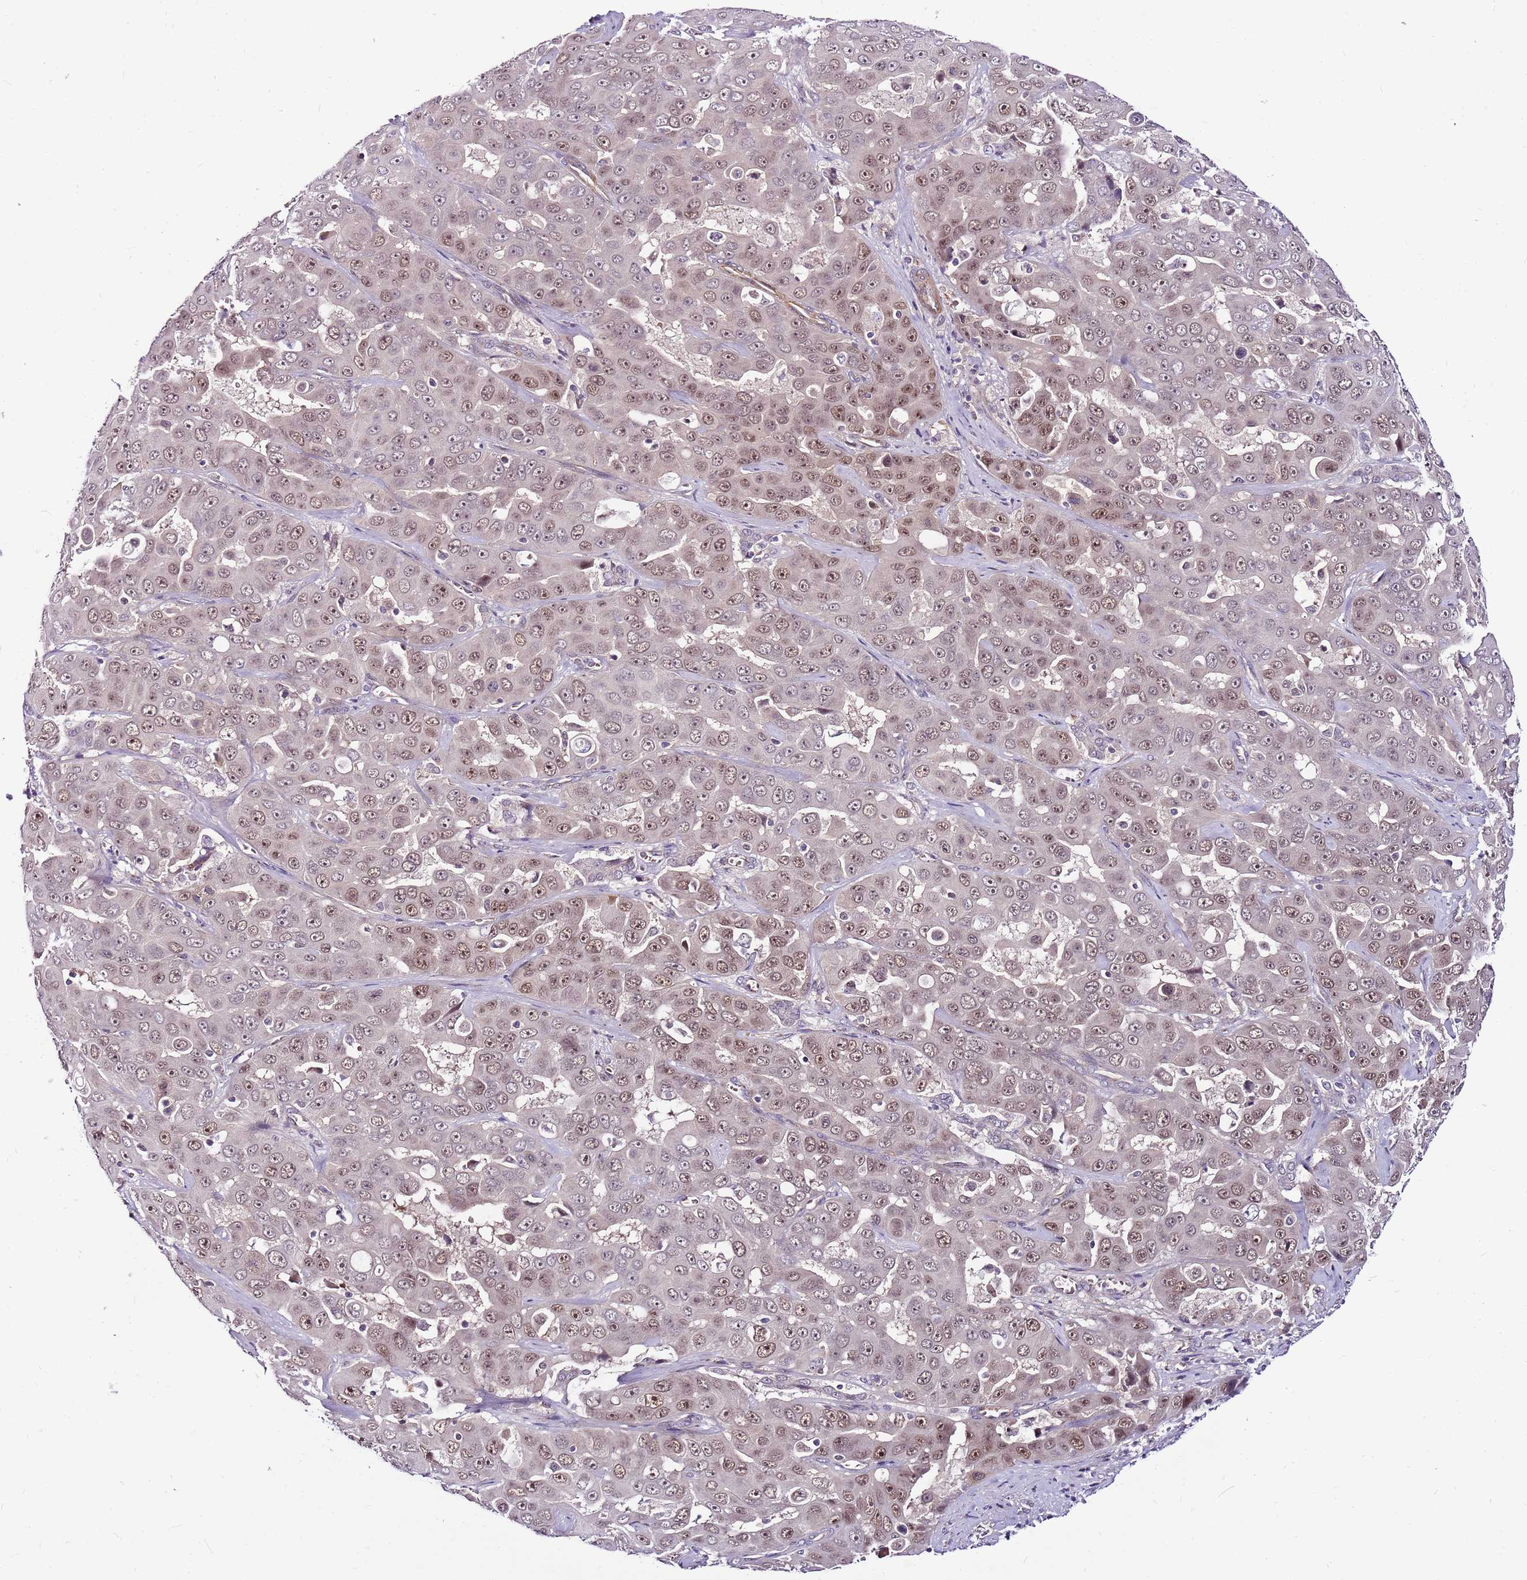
{"staining": {"intensity": "weak", "quantity": ">75%", "location": "nuclear"}, "tissue": "liver cancer", "cell_type": "Tumor cells", "image_type": "cancer", "snomed": [{"axis": "morphology", "description": "Cholangiocarcinoma"}, {"axis": "topography", "description": "Liver"}], "caption": "Immunohistochemistry staining of liver cancer (cholangiocarcinoma), which reveals low levels of weak nuclear positivity in approximately >75% of tumor cells indicating weak nuclear protein staining. The staining was performed using DAB (brown) for protein detection and nuclei were counterstained in hematoxylin (blue).", "gene": "POLE3", "patient": {"sex": "female", "age": 52}}